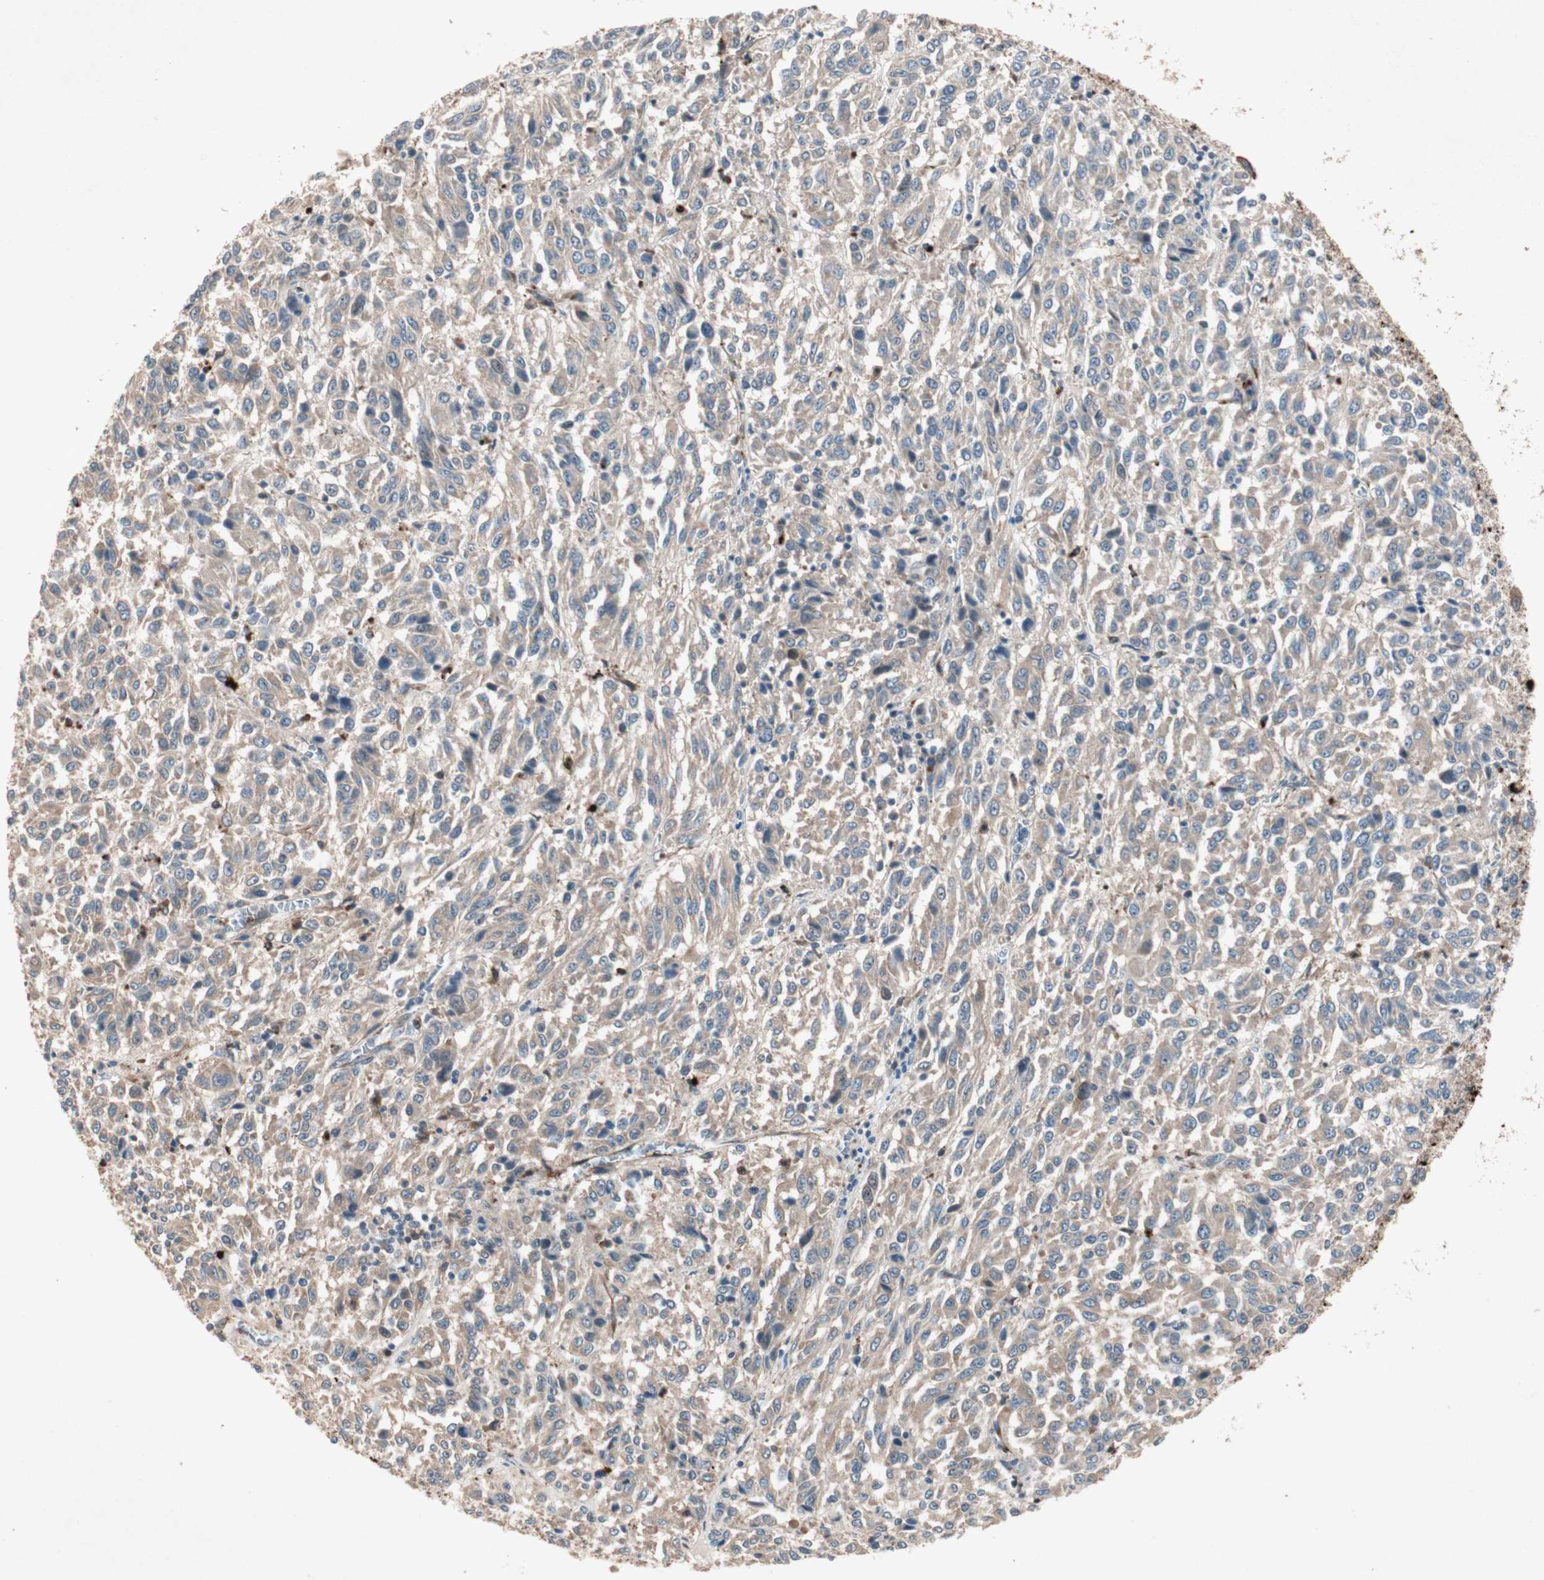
{"staining": {"intensity": "negative", "quantity": "none", "location": "none"}, "tissue": "melanoma", "cell_type": "Tumor cells", "image_type": "cancer", "snomed": [{"axis": "morphology", "description": "Malignant melanoma, Metastatic site"}, {"axis": "topography", "description": "Lung"}], "caption": "Malignant melanoma (metastatic site) stained for a protein using immunohistochemistry displays no positivity tumor cells.", "gene": "SDSL", "patient": {"sex": "male", "age": 64}}